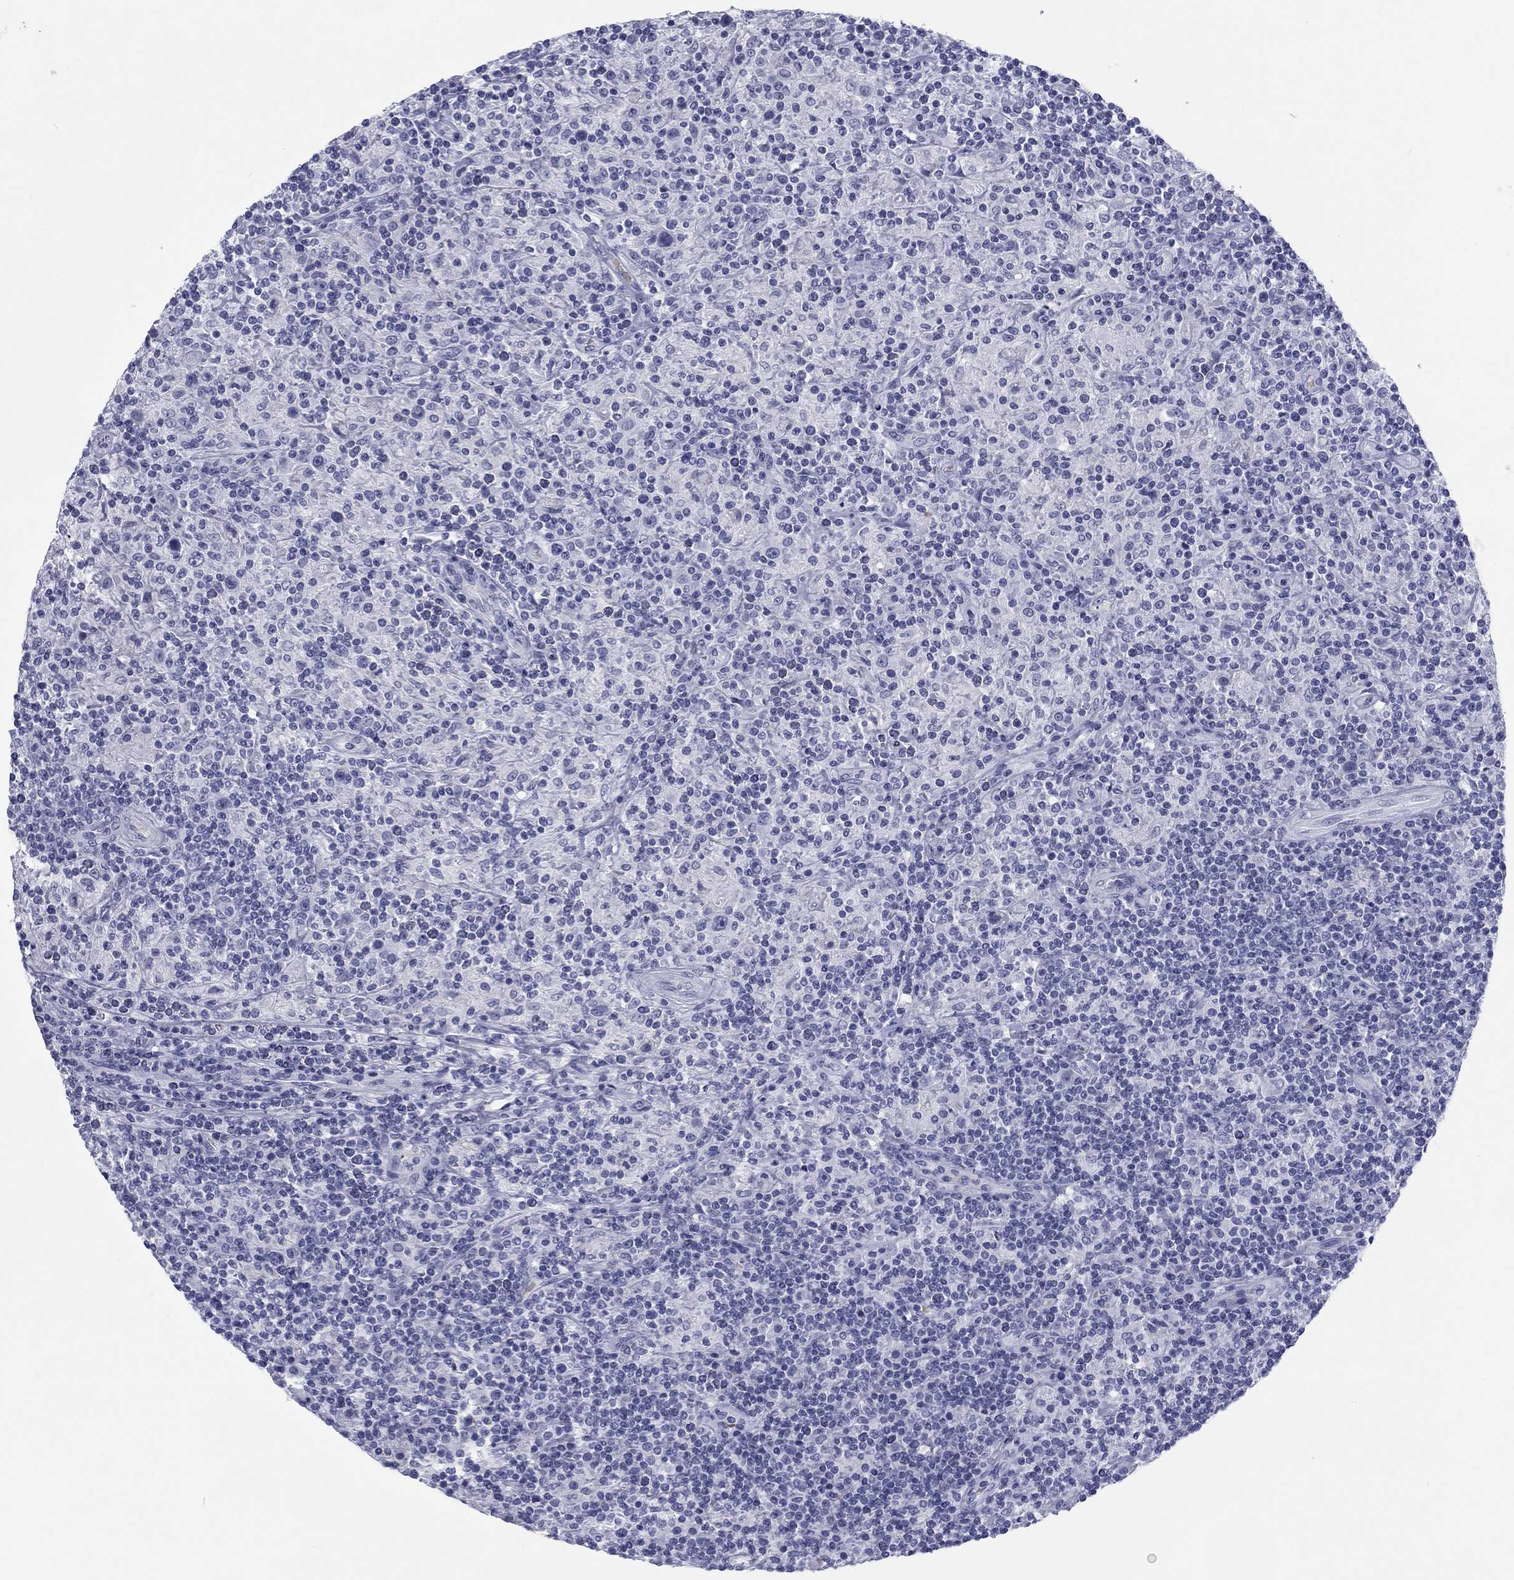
{"staining": {"intensity": "negative", "quantity": "none", "location": "none"}, "tissue": "lymphoma", "cell_type": "Tumor cells", "image_type": "cancer", "snomed": [{"axis": "morphology", "description": "Hodgkin's disease, NOS"}, {"axis": "topography", "description": "Lymph node"}], "caption": "Tumor cells are negative for protein expression in human lymphoma. Nuclei are stained in blue.", "gene": "CALB1", "patient": {"sex": "male", "age": 70}}